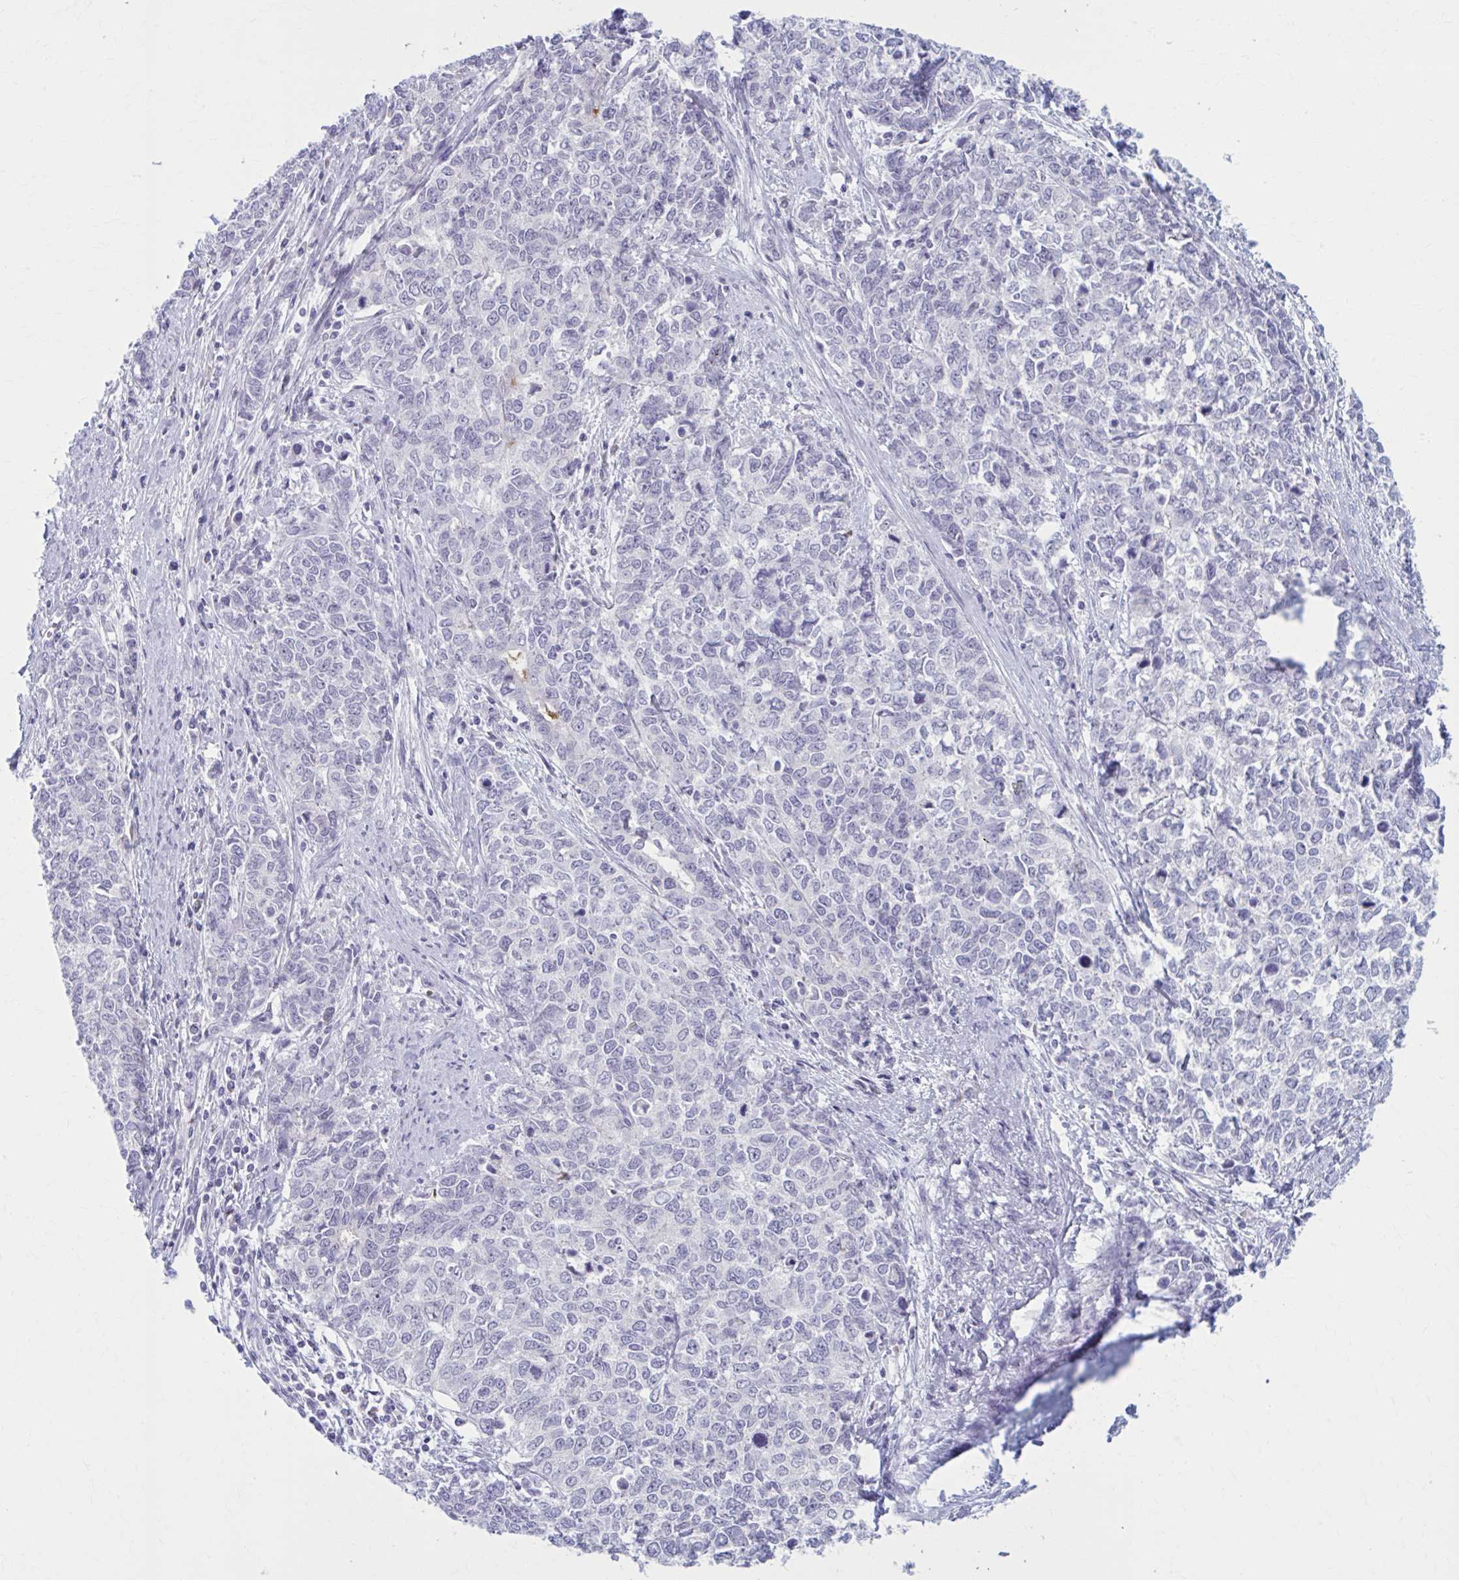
{"staining": {"intensity": "negative", "quantity": "none", "location": "none"}, "tissue": "cervical cancer", "cell_type": "Tumor cells", "image_type": "cancer", "snomed": [{"axis": "morphology", "description": "Adenocarcinoma, NOS"}, {"axis": "topography", "description": "Cervix"}], "caption": "High power microscopy micrograph of an immunohistochemistry (IHC) image of cervical cancer, revealing no significant positivity in tumor cells.", "gene": "CCDC105", "patient": {"sex": "female", "age": 63}}